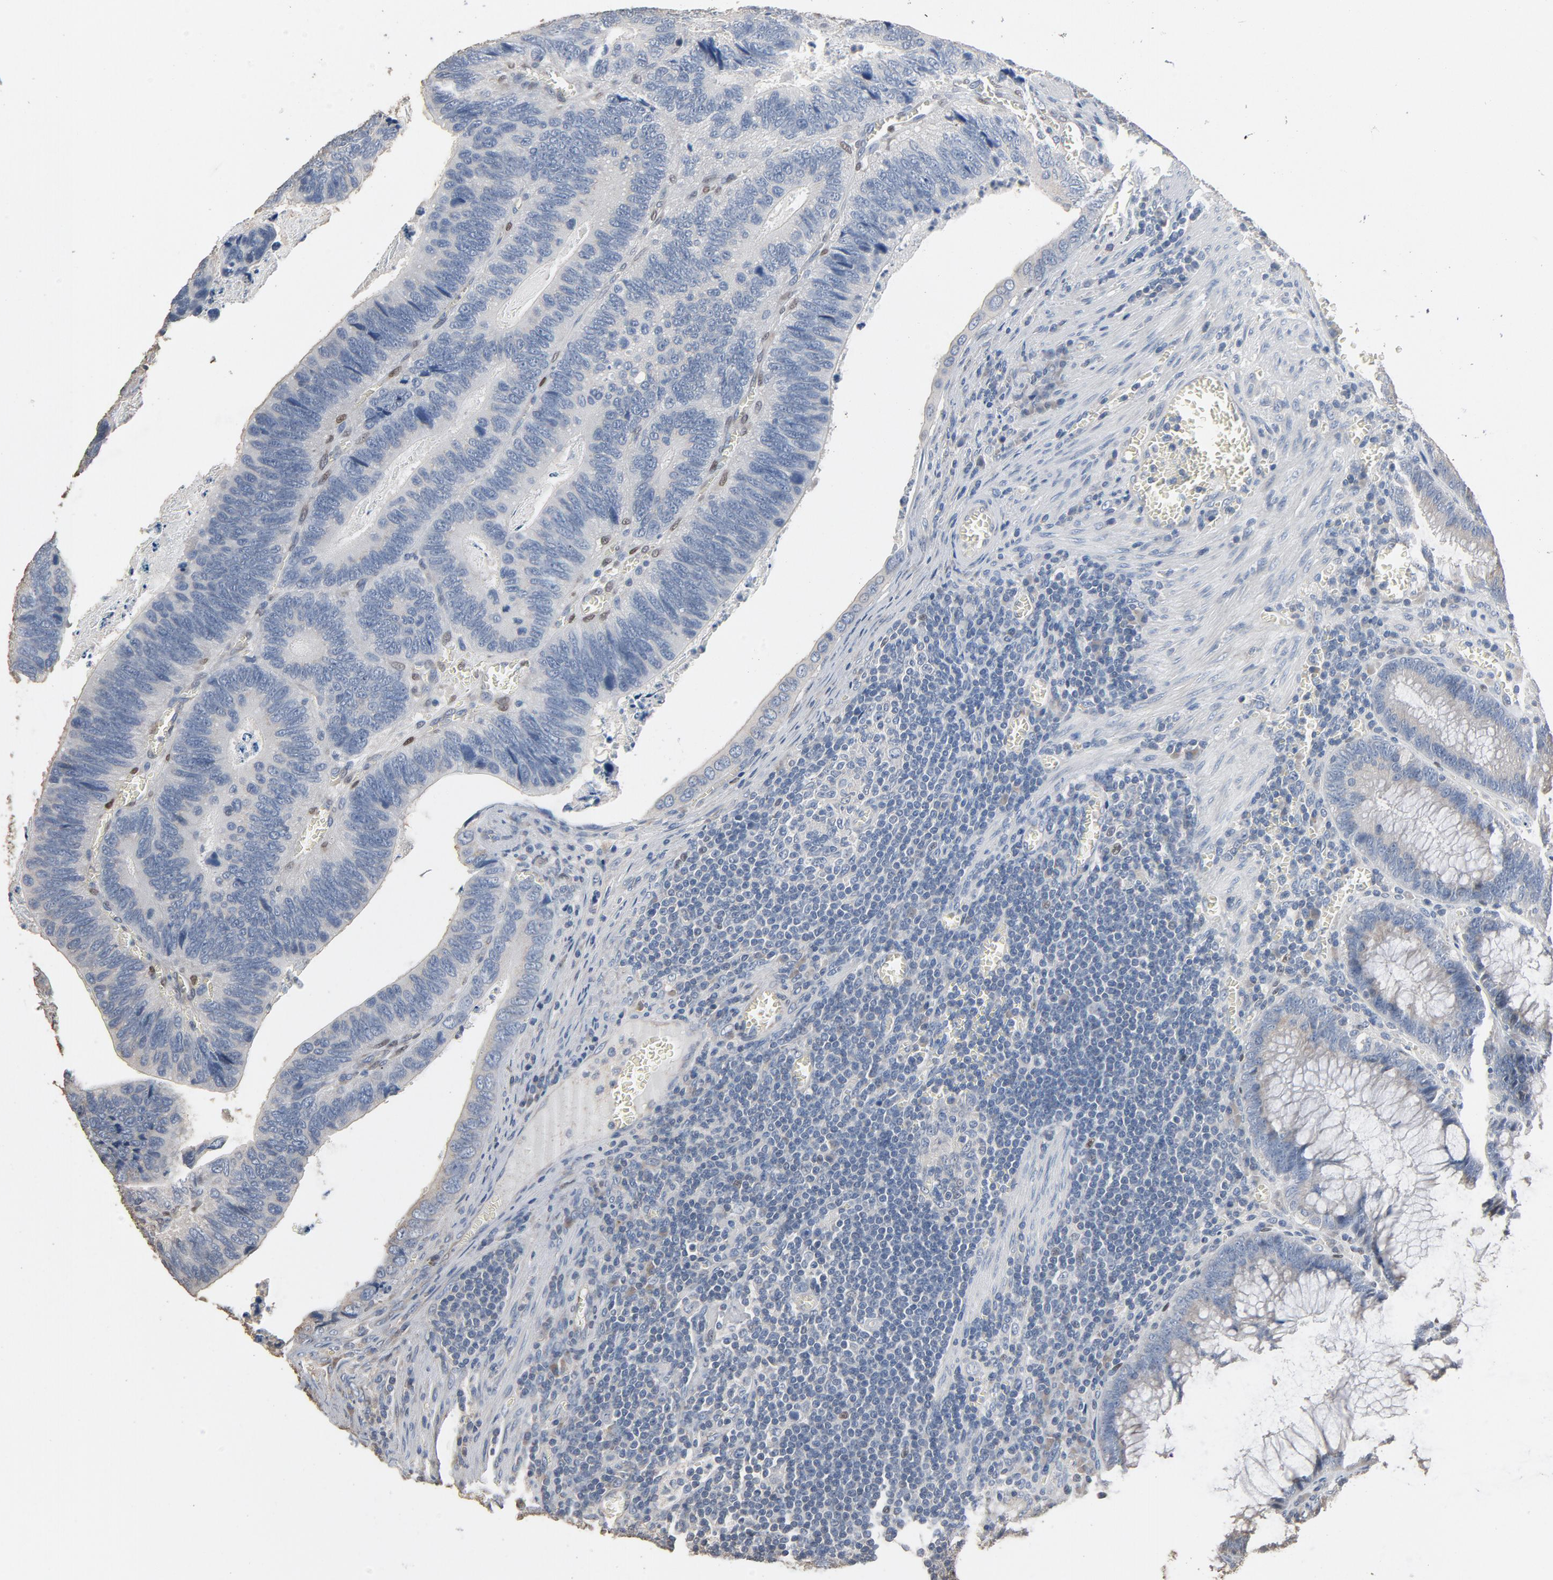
{"staining": {"intensity": "negative", "quantity": "none", "location": "none"}, "tissue": "colorectal cancer", "cell_type": "Tumor cells", "image_type": "cancer", "snomed": [{"axis": "morphology", "description": "Adenocarcinoma, NOS"}, {"axis": "topography", "description": "Colon"}], "caption": "A high-resolution micrograph shows immunohistochemistry (IHC) staining of colorectal cancer, which demonstrates no significant expression in tumor cells.", "gene": "SOX6", "patient": {"sex": "male", "age": 72}}